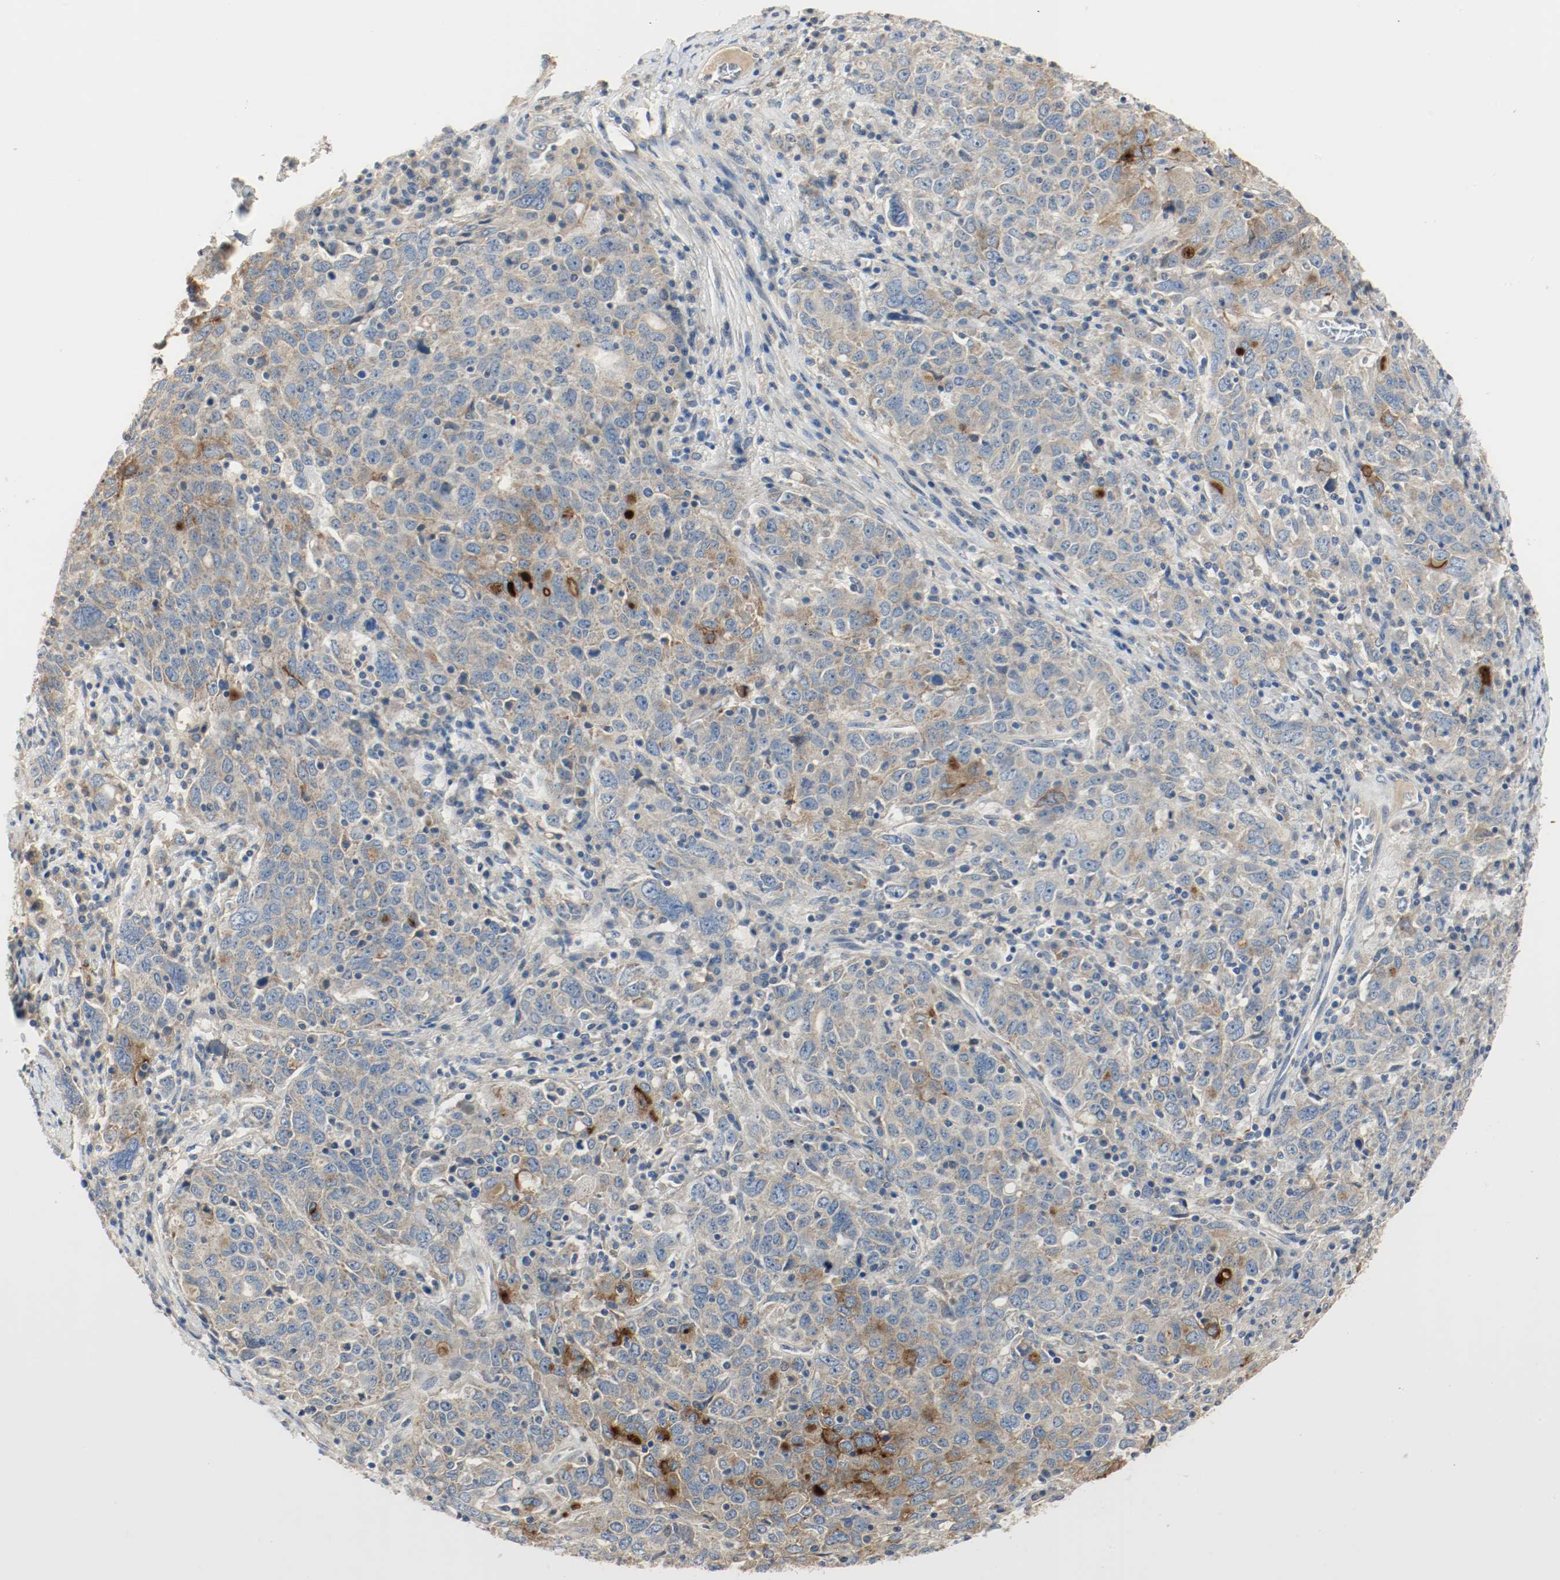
{"staining": {"intensity": "negative", "quantity": "none", "location": "none"}, "tissue": "ovarian cancer", "cell_type": "Tumor cells", "image_type": "cancer", "snomed": [{"axis": "morphology", "description": "Carcinoma, endometroid"}, {"axis": "topography", "description": "Ovary"}], "caption": "DAB (3,3'-diaminobenzidine) immunohistochemical staining of ovarian cancer demonstrates no significant positivity in tumor cells.", "gene": "MELTF", "patient": {"sex": "female", "age": 62}}